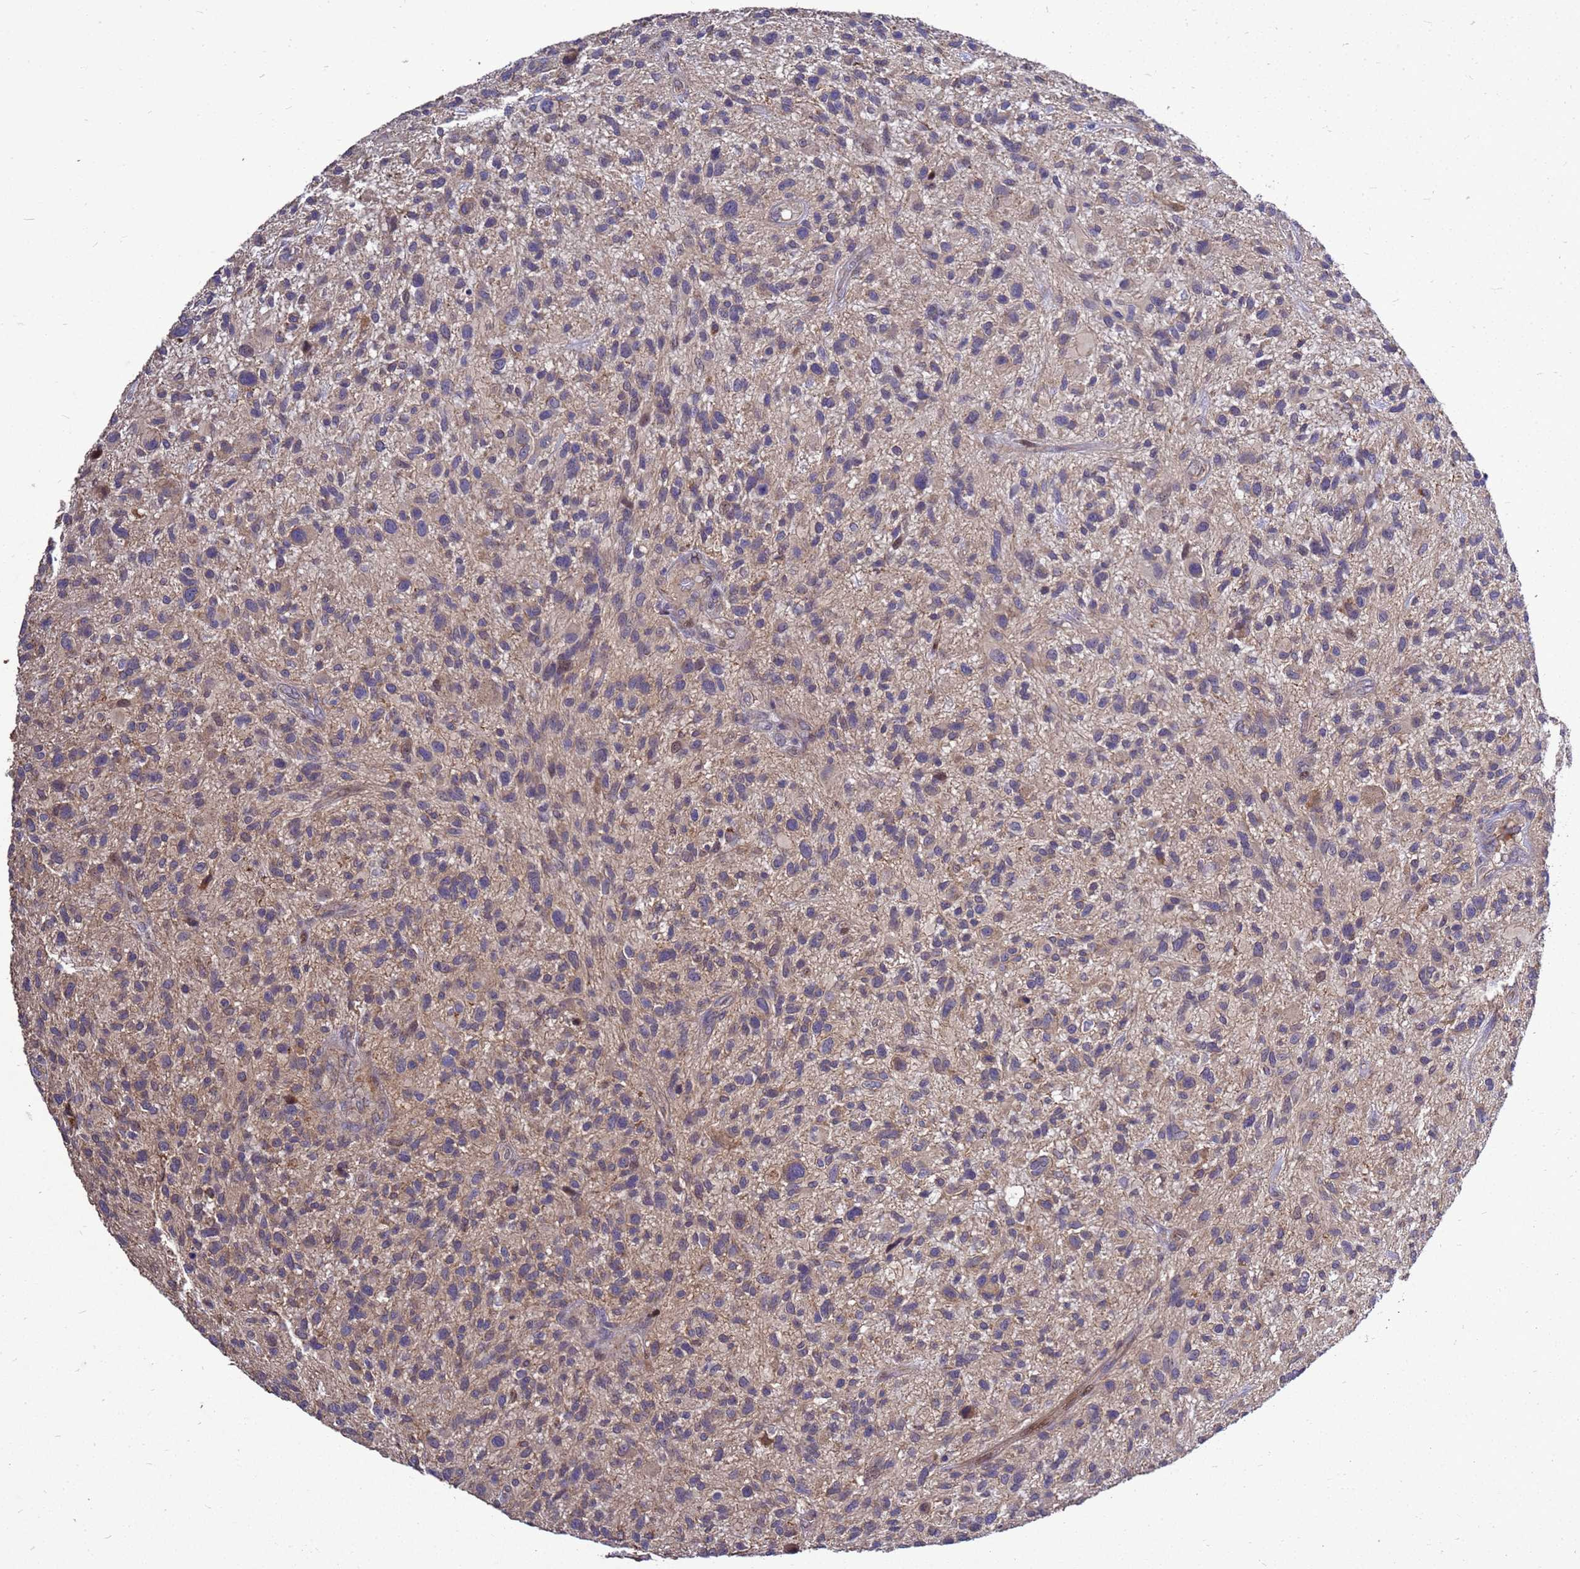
{"staining": {"intensity": "negative", "quantity": "none", "location": "none"}, "tissue": "glioma", "cell_type": "Tumor cells", "image_type": "cancer", "snomed": [{"axis": "morphology", "description": "Glioma, malignant, High grade"}, {"axis": "topography", "description": "Brain"}], "caption": "The immunohistochemistry image has no significant staining in tumor cells of glioma tissue.", "gene": "RSPRY1", "patient": {"sex": "male", "age": 47}}